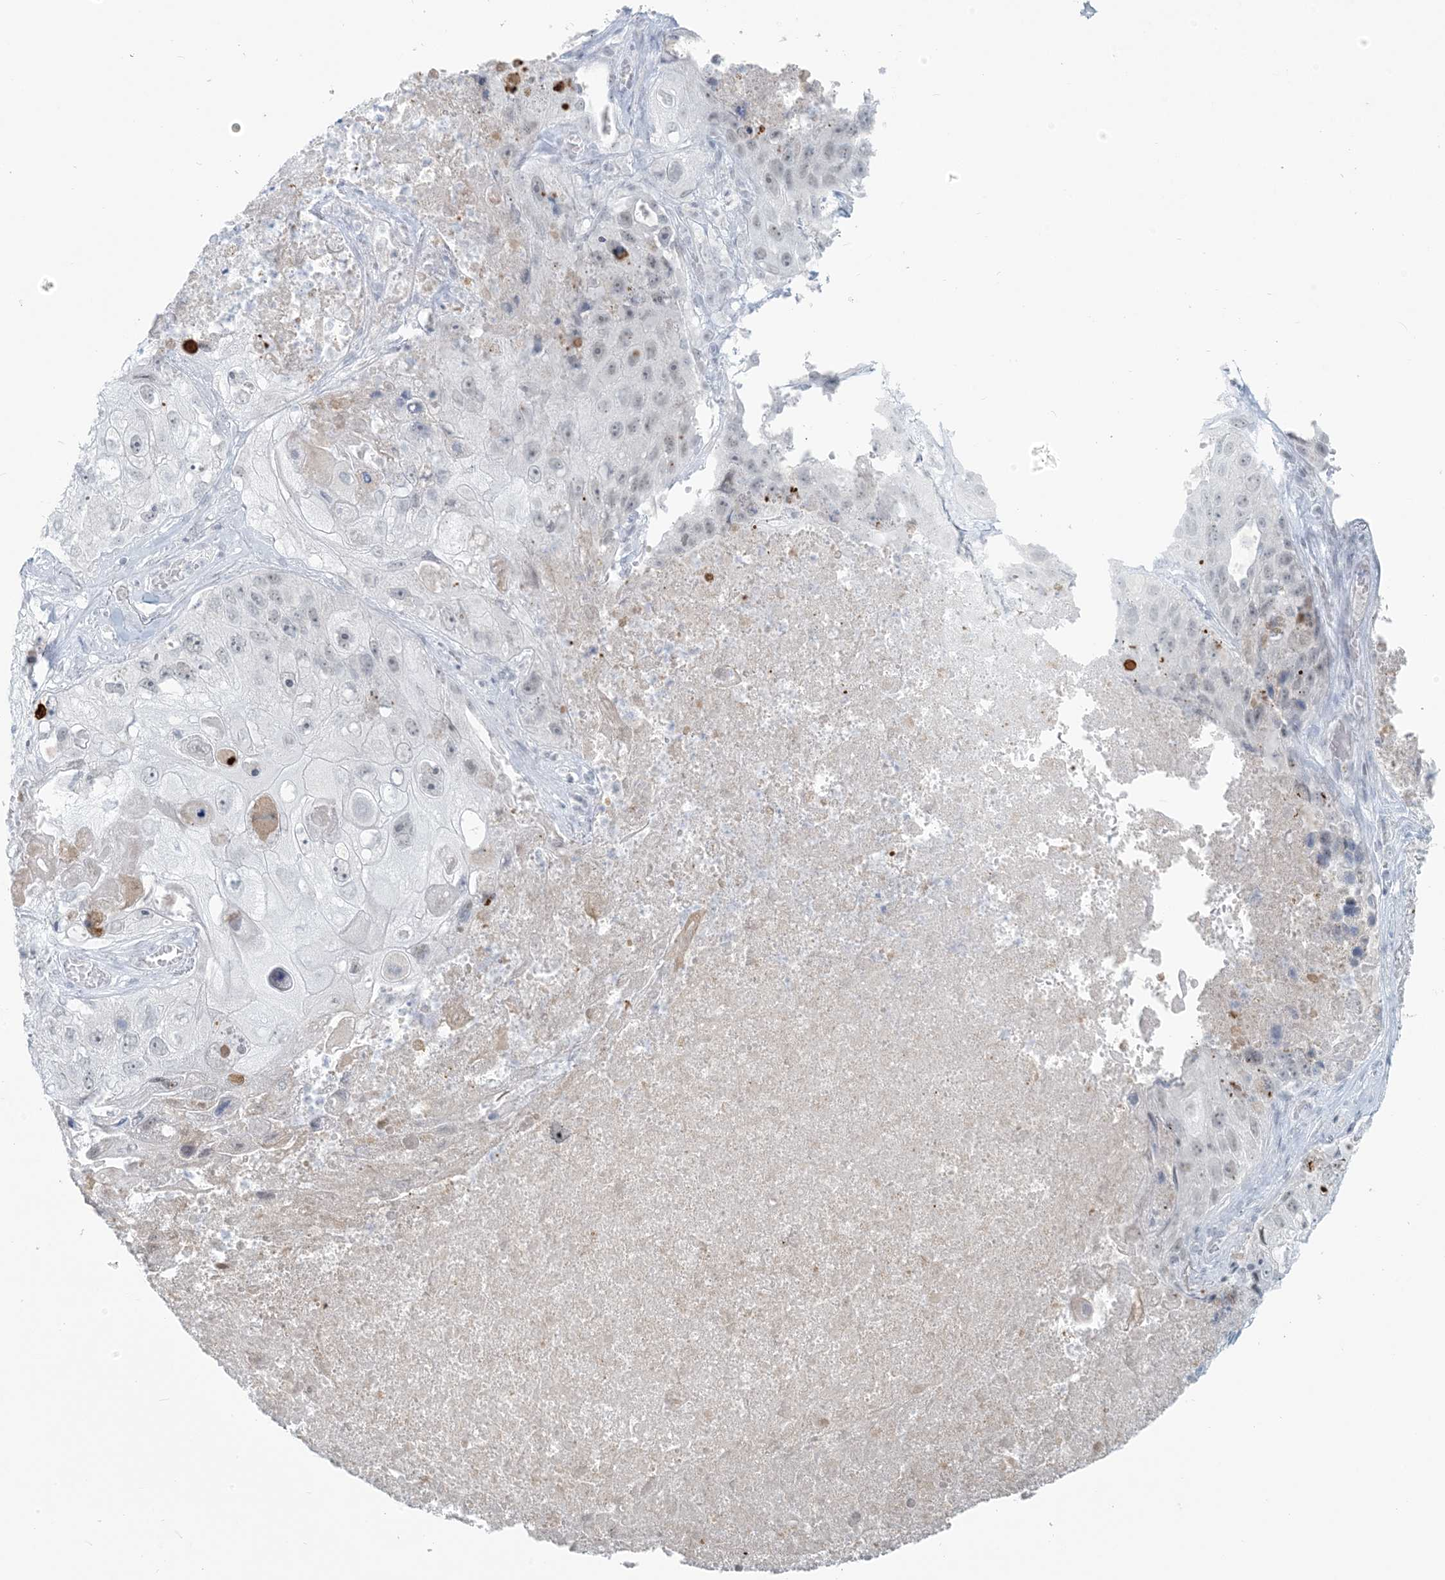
{"staining": {"intensity": "weak", "quantity": "<25%", "location": "nuclear"}, "tissue": "lung cancer", "cell_type": "Tumor cells", "image_type": "cancer", "snomed": [{"axis": "morphology", "description": "Squamous cell carcinoma, NOS"}, {"axis": "topography", "description": "Lung"}], "caption": "Human lung cancer (squamous cell carcinoma) stained for a protein using immunohistochemistry displays no expression in tumor cells.", "gene": "SCML1", "patient": {"sex": "male", "age": 61}}